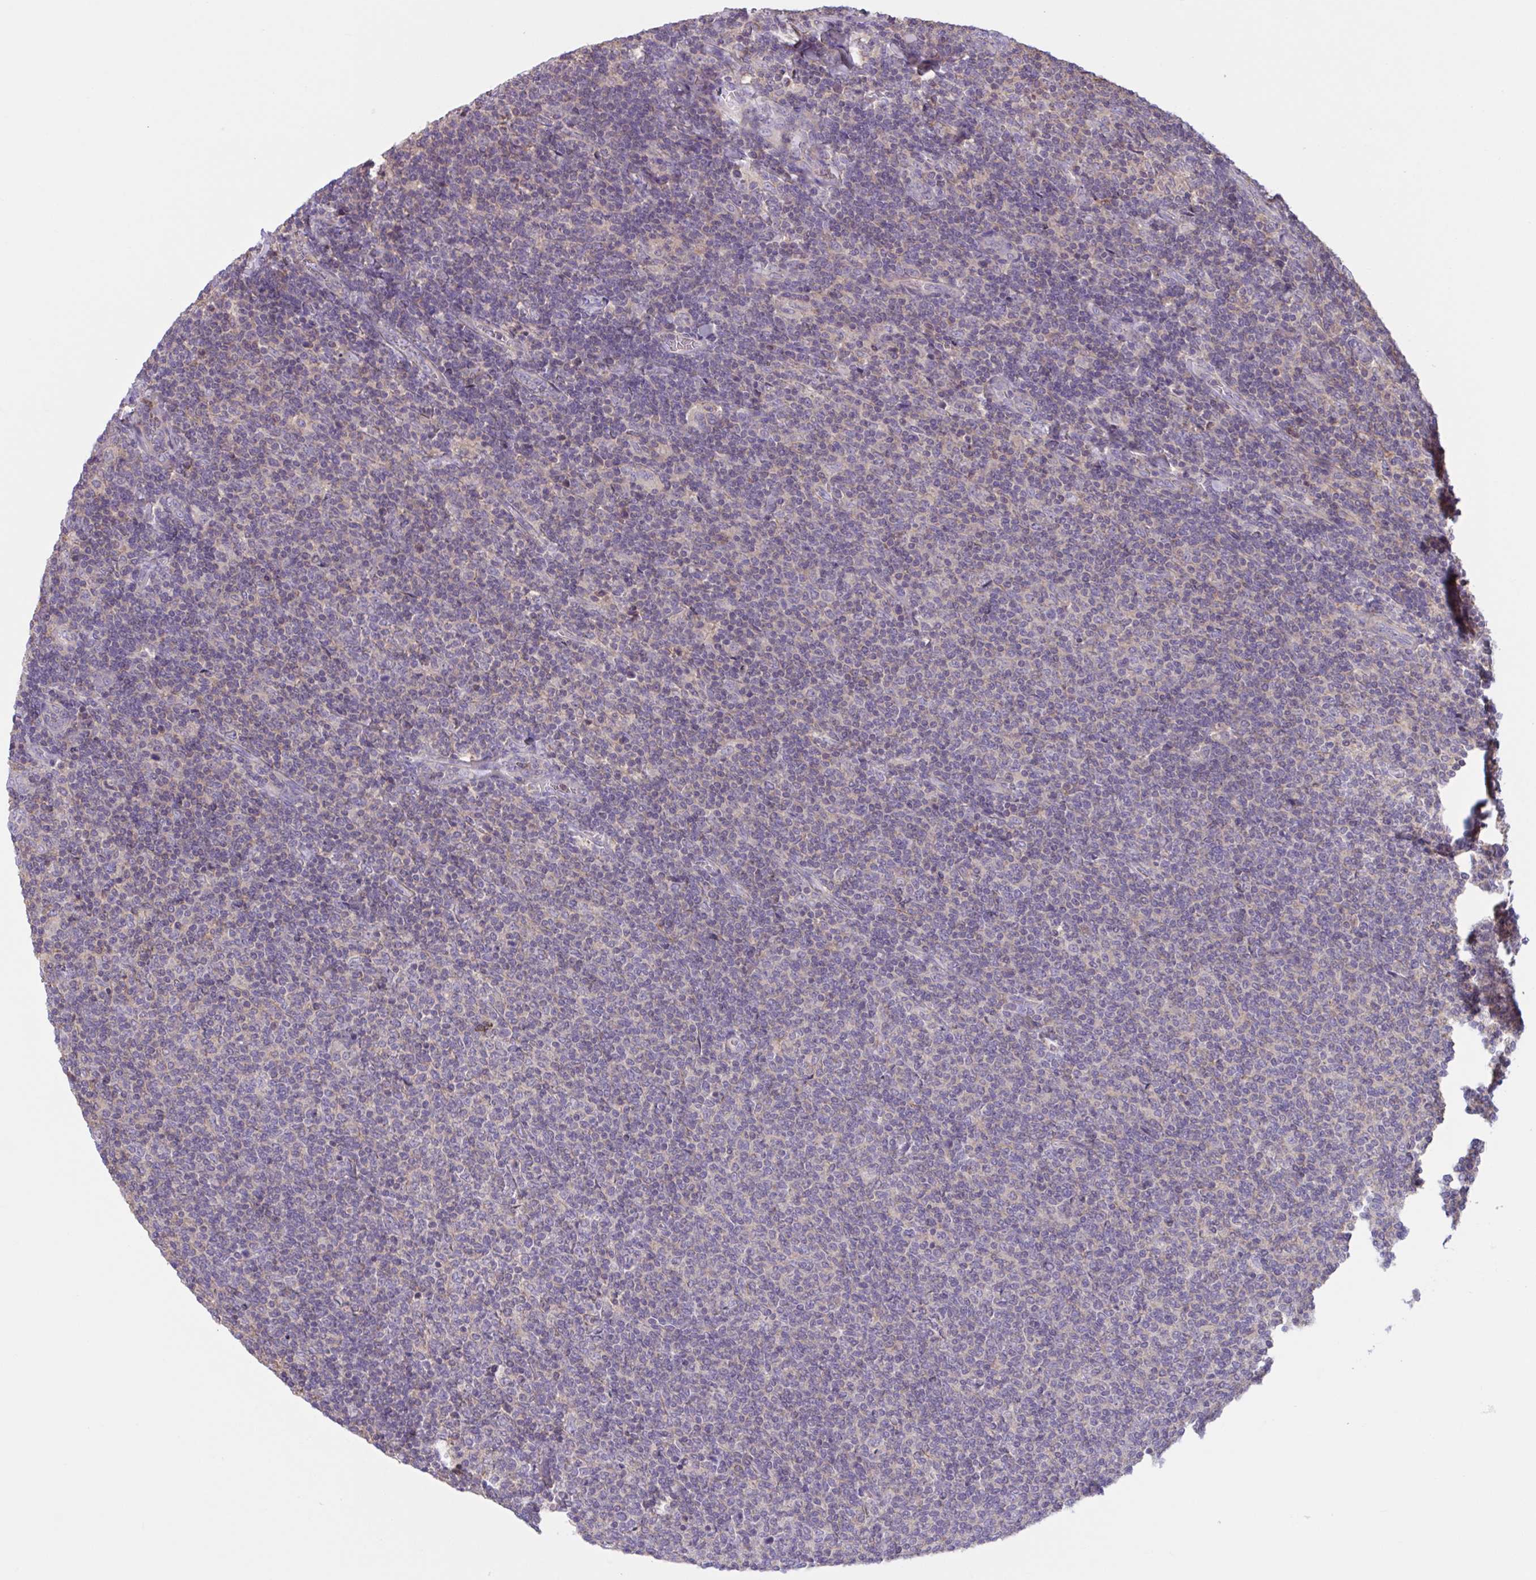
{"staining": {"intensity": "negative", "quantity": "none", "location": "none"}, "tissue": "lymphoma", "cell_type": "Tumor cells", "image_type": "cancer", "snomed": [{"axis": "morphology", "description": "Malignant lymphoma, non-Hodgkin's type, Low grade"}, {"axis": "topography", "description": "Lymph node"}], "caption": "An IHC micrograph of lymphoma is shown. There is no staining in tumor cells of lymphoma.", "gene": "WNT9B", "patient": {"sex": "male", "age": 52}}